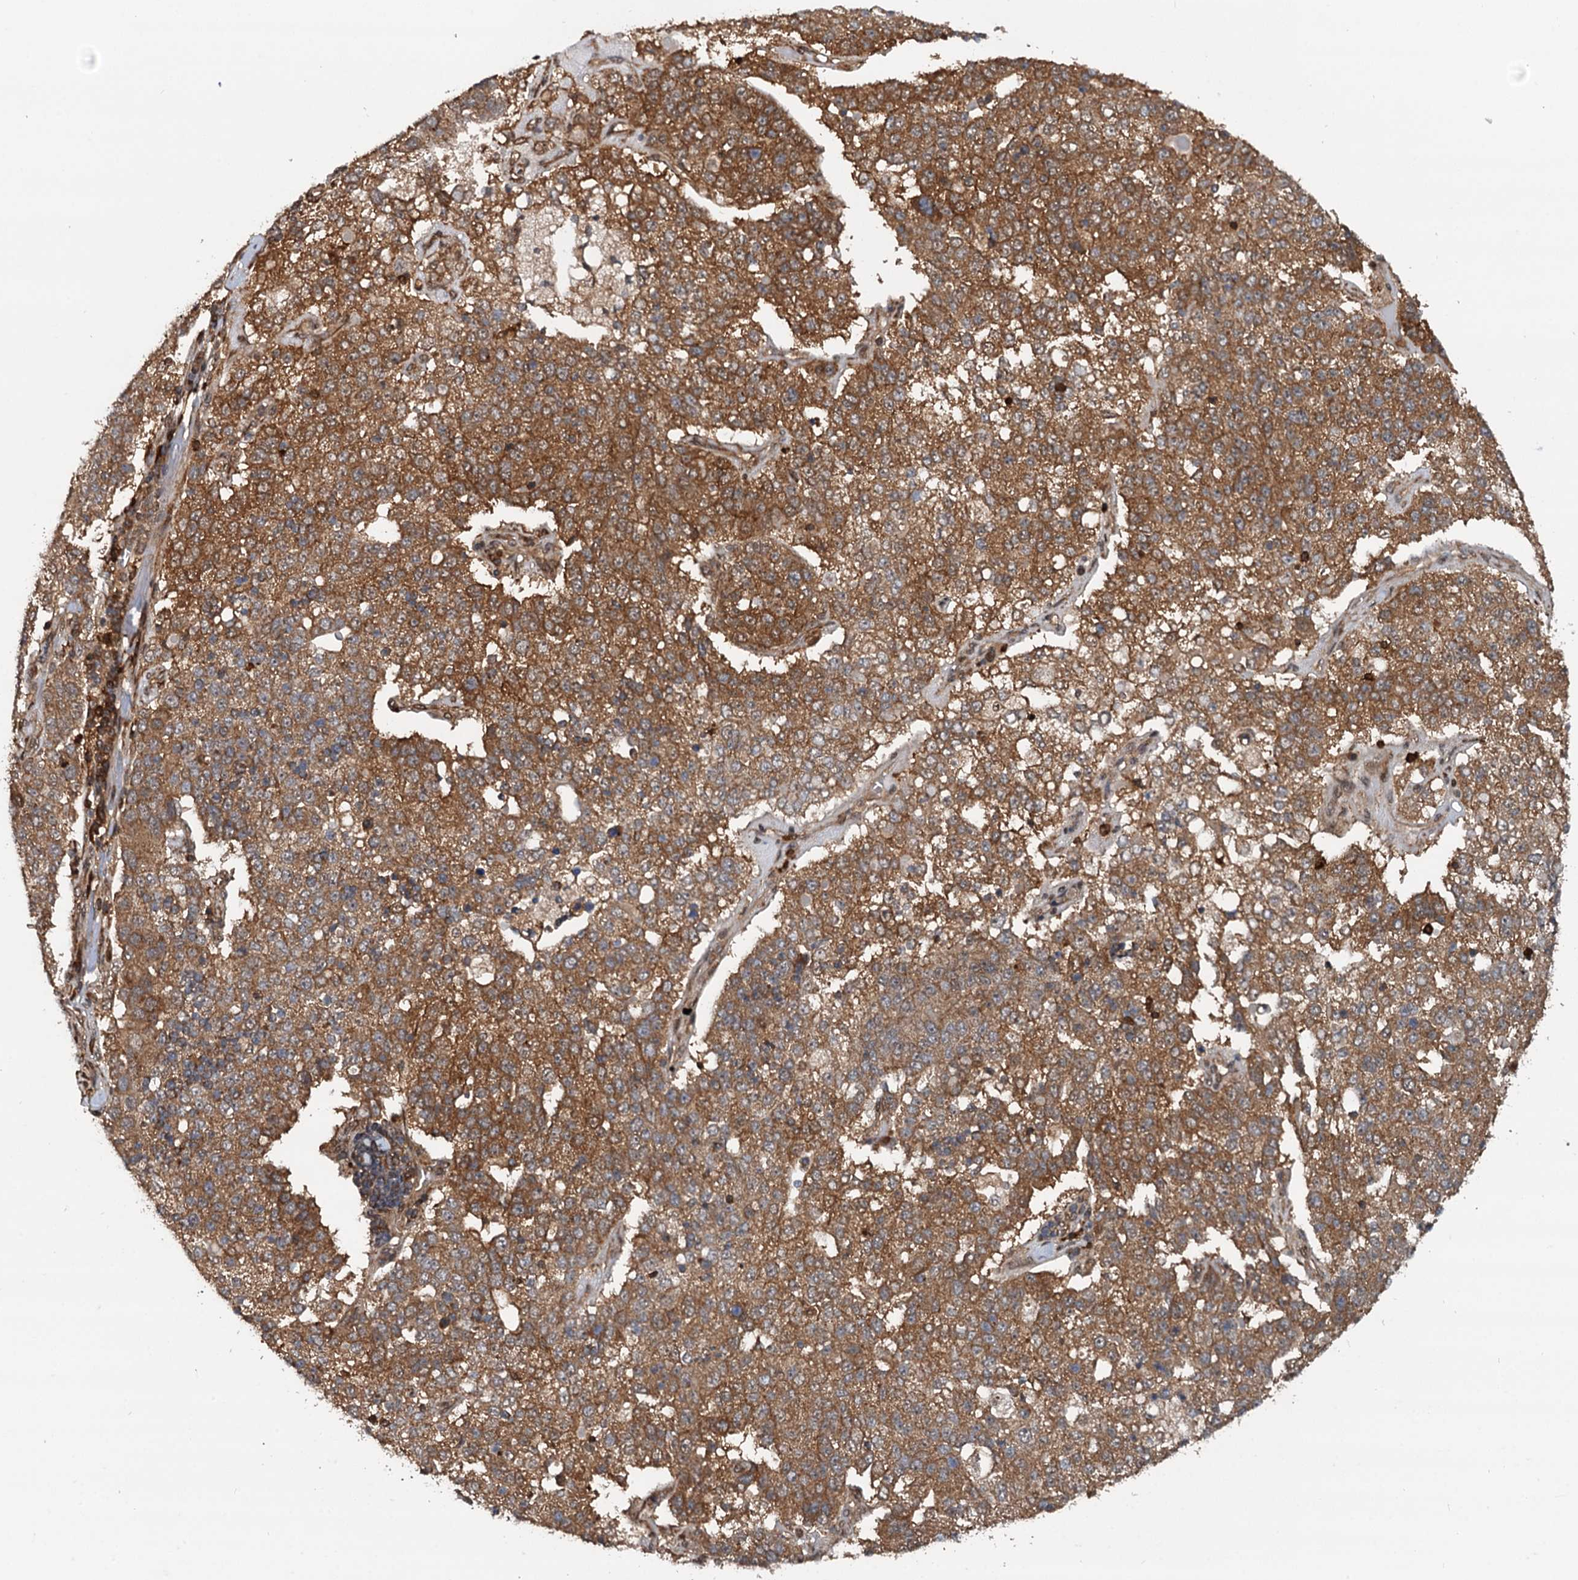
{"staining": {"intensity": "moderate", "quantity": ">75%", "location": "cytoplasmic/membranous"}, "tissue": "pancreatic cancer", "cell_type": "Tumor cells", "image_type": "cancer", "snomed": [{"axis": "morphology", "description": "Adenocarcinoma, NOS"}, {"axis": "topography", "description": "Pancreas"}], "caption": "Protein staining of pancreatic cancer (adenocarcinoma) tissue demonstrates moderate cytoplasmic/membranous expression in about >75% of tumor cells.", "gene": "STUB1", "patient": {"sex": "female", "age": 61}}